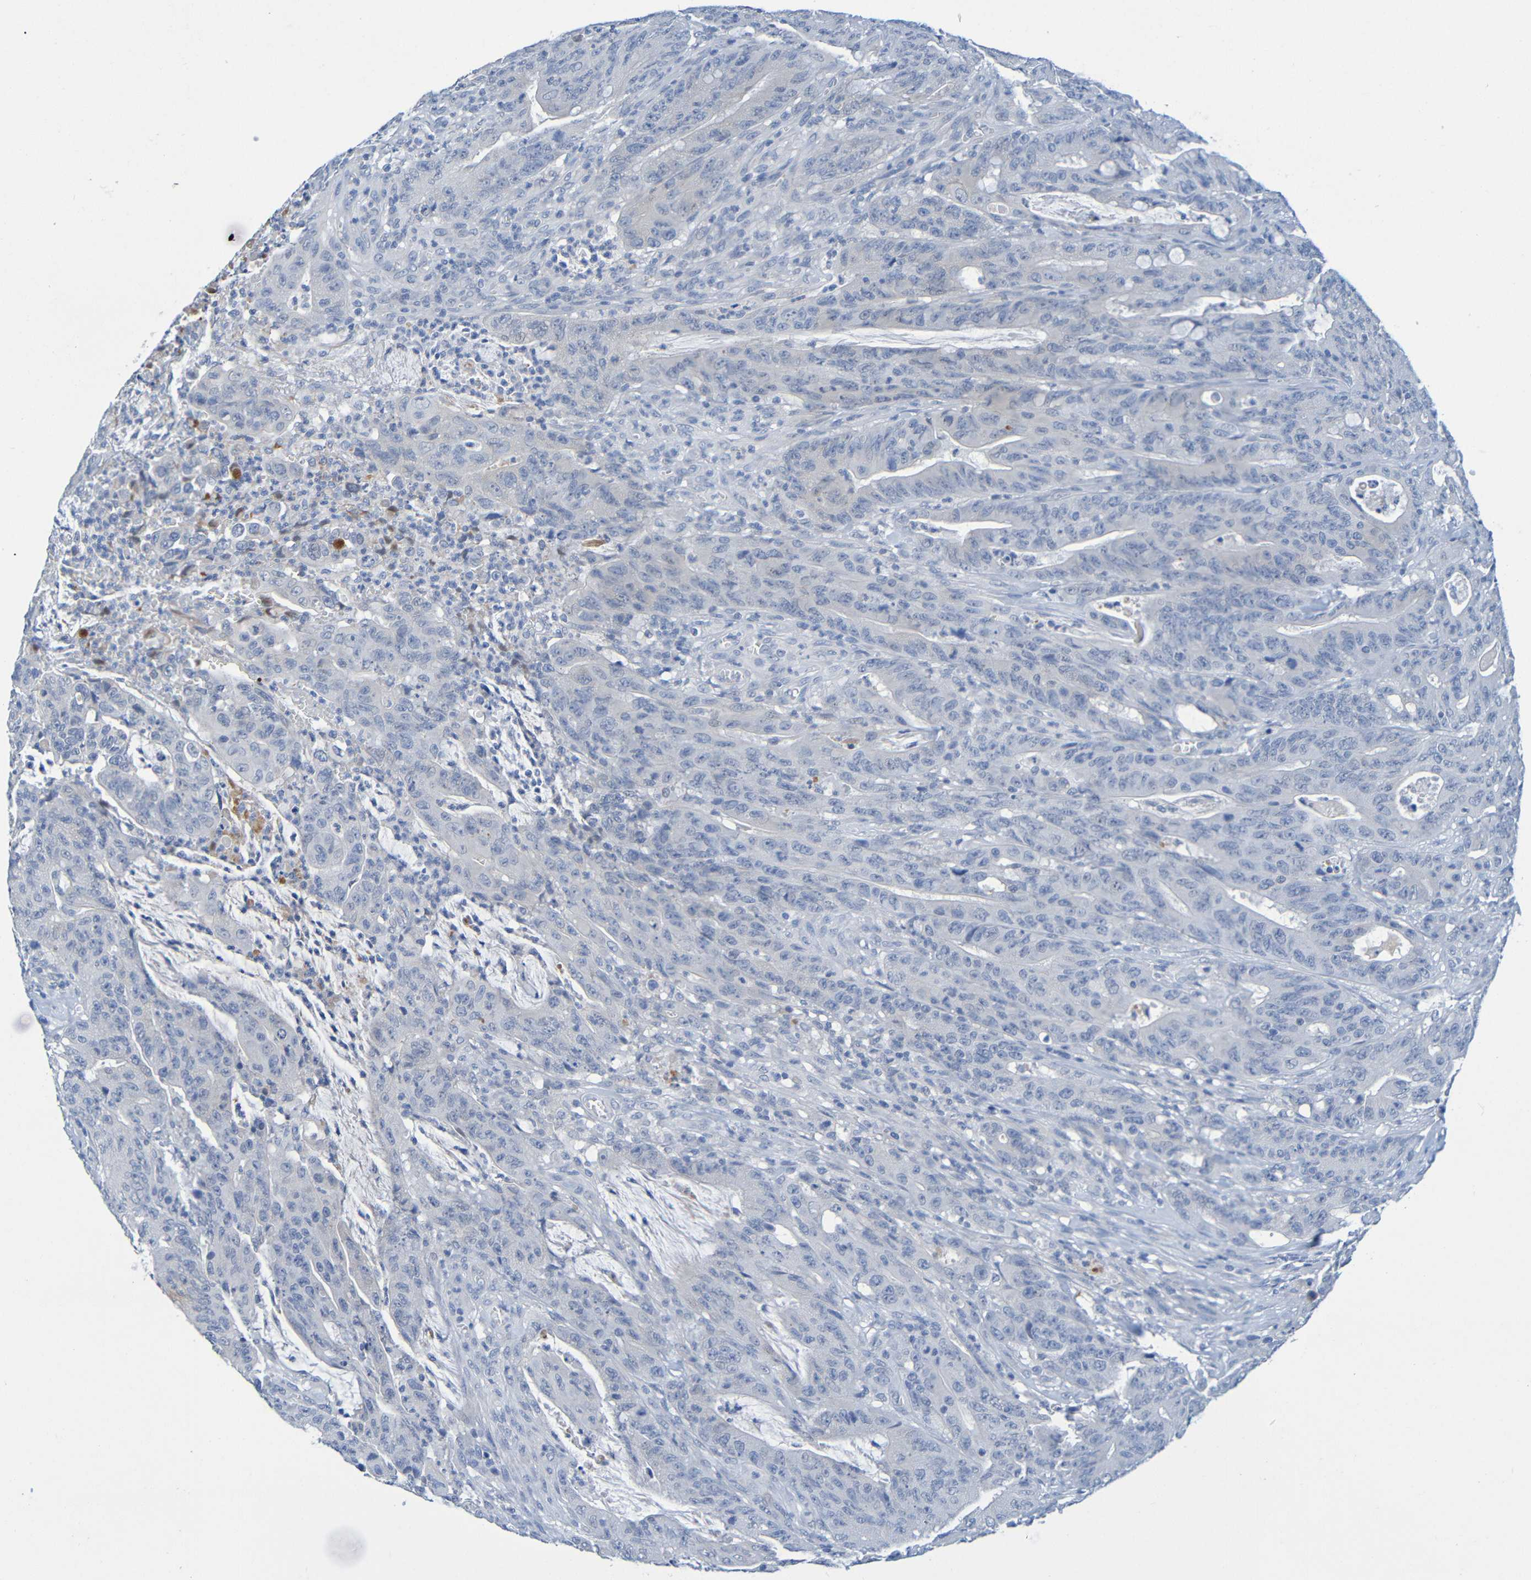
{"staining": {"intensity": "negative", "quantity": "none", "location": "none"}, "tissue": "colorectal cancer", "cell_type": "Tumor cells", "image_type": "cancer", "snomed": [{"axis": "morphology", "description": "Adenocarcinoma, NOS"}, {"axis": "topography", "description": "Colon"}], "caption": "Tumor cells show no significant expression in adenocarcinoma (colorectal).", "gene": "IL10", "patient": {"sex": "male", "age": 45}}